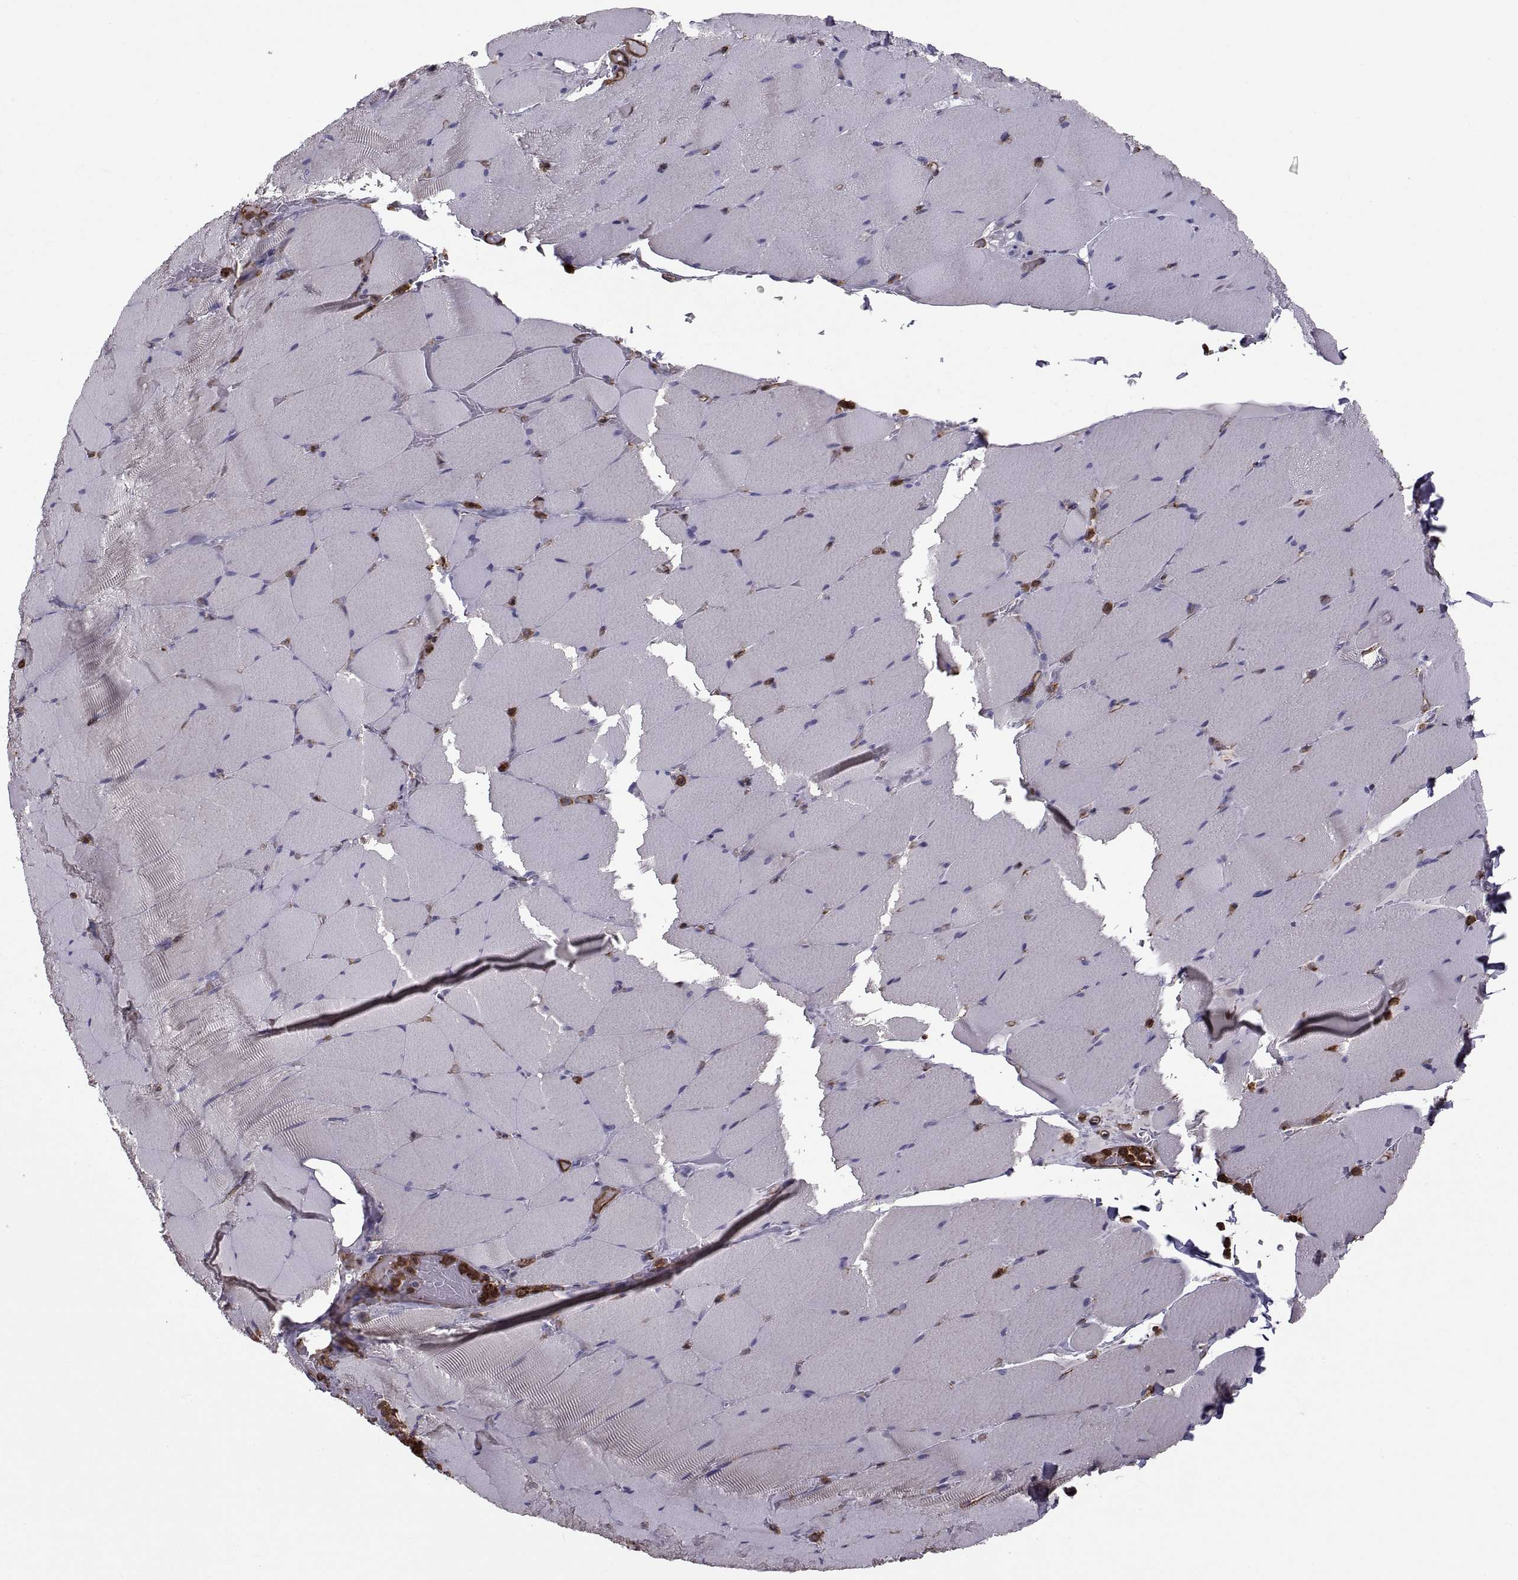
{"staining": {"intensity": "negative", "quantity": "none", "location": "none"}, "tissue": "skeletal muscle", "cell_type": "Myocytes", "image_type": "normal", "snomed": [{"axis": "morphology", "description": "Normal tissue, NOS"}, {"axis": "topography", "description": "Skeletal muscle"}], "caption": "Immunohistochemistry histopathology image of normal skeletal muscle: human skeletal muscle stained with DAB reveals no significant protein staining in myocytes.", "gene": "MYH9", "patient": {"sex": "male", "age": 56}}